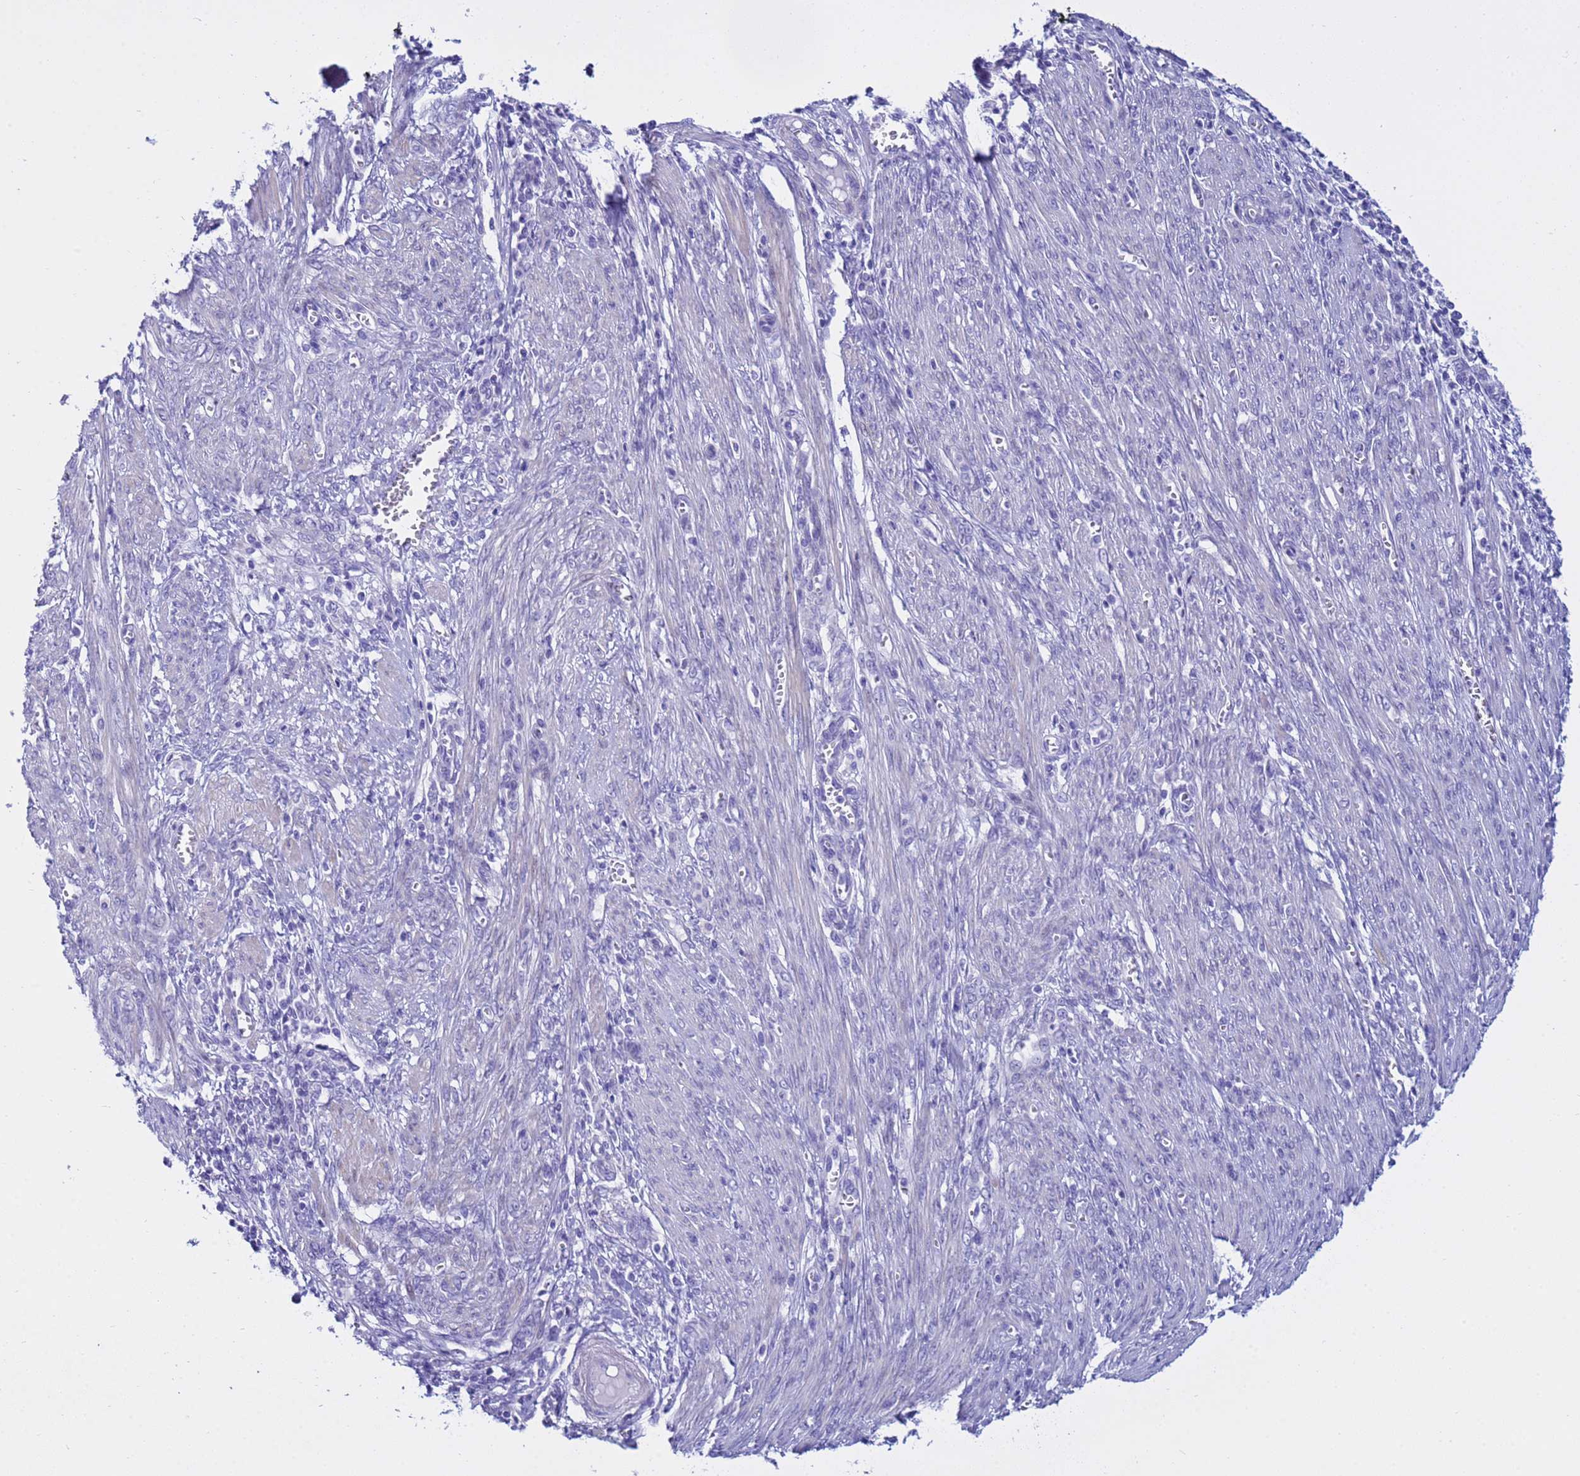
{"staining": {"intensity": "negative", "quantity": "none", "location": "none"}, "tissue": "endometrial cancer", "cell_type": "Tumor cells", "image_type": "cancer", "snomed": [{"axis": "morphology", "description": "Adenocarcinoma, NOS"}, {"axis": "topography", "description": "Endometrium"}], "caption": "Adenocarcinoma (endometrial) was stained to show a protein in brown. There is no significant positivity in tumor cells. The staining was performed using DAB to visualize the protein expression in brown, while the nuclei were stained in blue with hematoxylin (Magnification: 20x).", "gene": "IGSF11", "patient": {"sex": "female", "age": 51}}